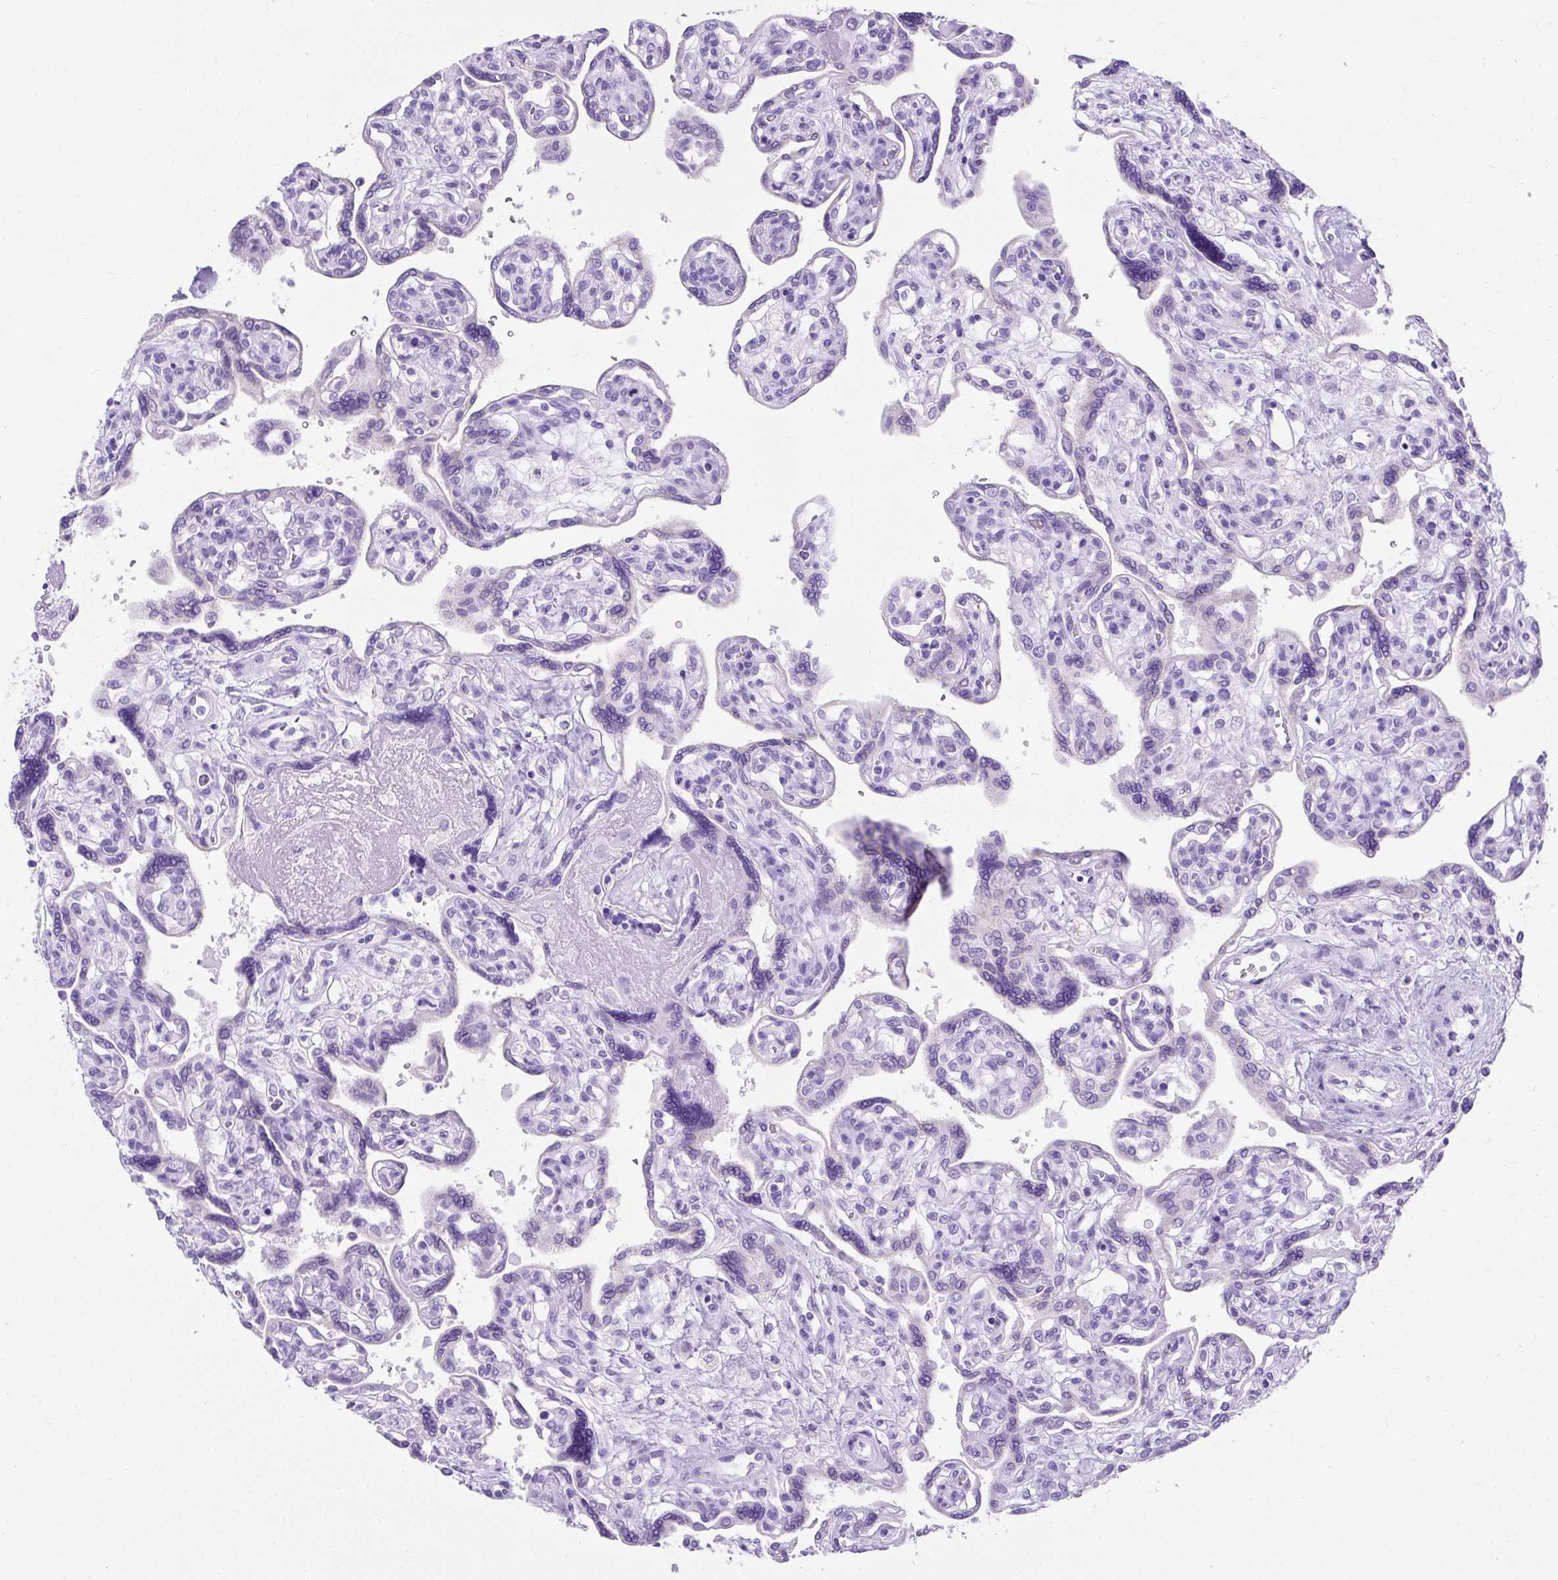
{"staining": {"intensity": "negative", "quantity": "none", "location": "none"}, "tissue": "placenta", "cell_type": "Decidual cells", "image_type": "normal", "snomed": [{"axis": "morphology", "description": "Normal tissue, NOS"}, {"axis": "topography", "description": "Placenta"}], "caption": "This is an IHC histopathology image of benign placenta. There is no expression in decidual cells.", "gene": "KRT12", "patient": {"sex": "female", "age": 39}}